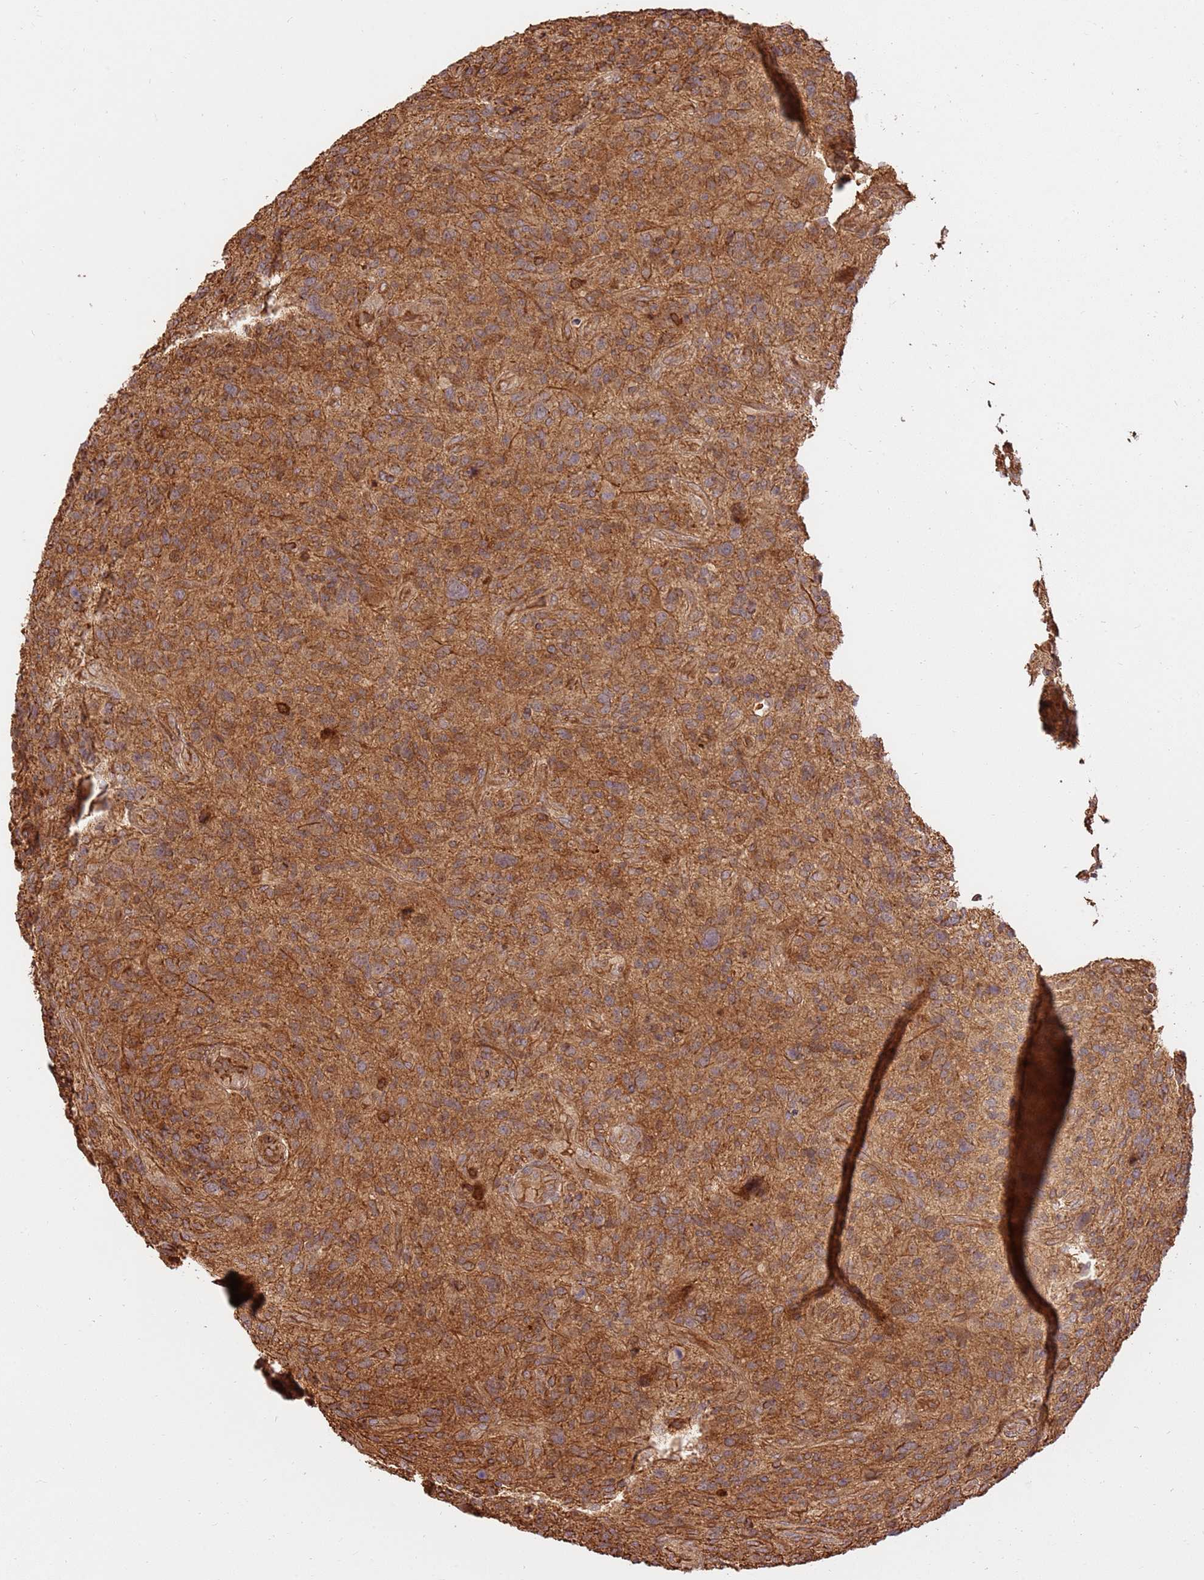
{"staining": {"intensity": "moderate", "quantity": ">75%", "location": "cytoplasmic/membranous"}, "tissue": "glioma", "cell_type": "Tumor cells", "image_type": "cancer", "snomed": [{"axis": "morphology", "description": "Glioma, malignant, High grade"}, {"axis": "topography", "description": "Brain"}], "caption": "Glioma stained with immunohistochemistry (IHC) reveals moderate cytoplasmic/membranous expression in about >75% of tumor cells.", "gene": "KATNAL2", "patient": {"sex": "male", "age": 47}}